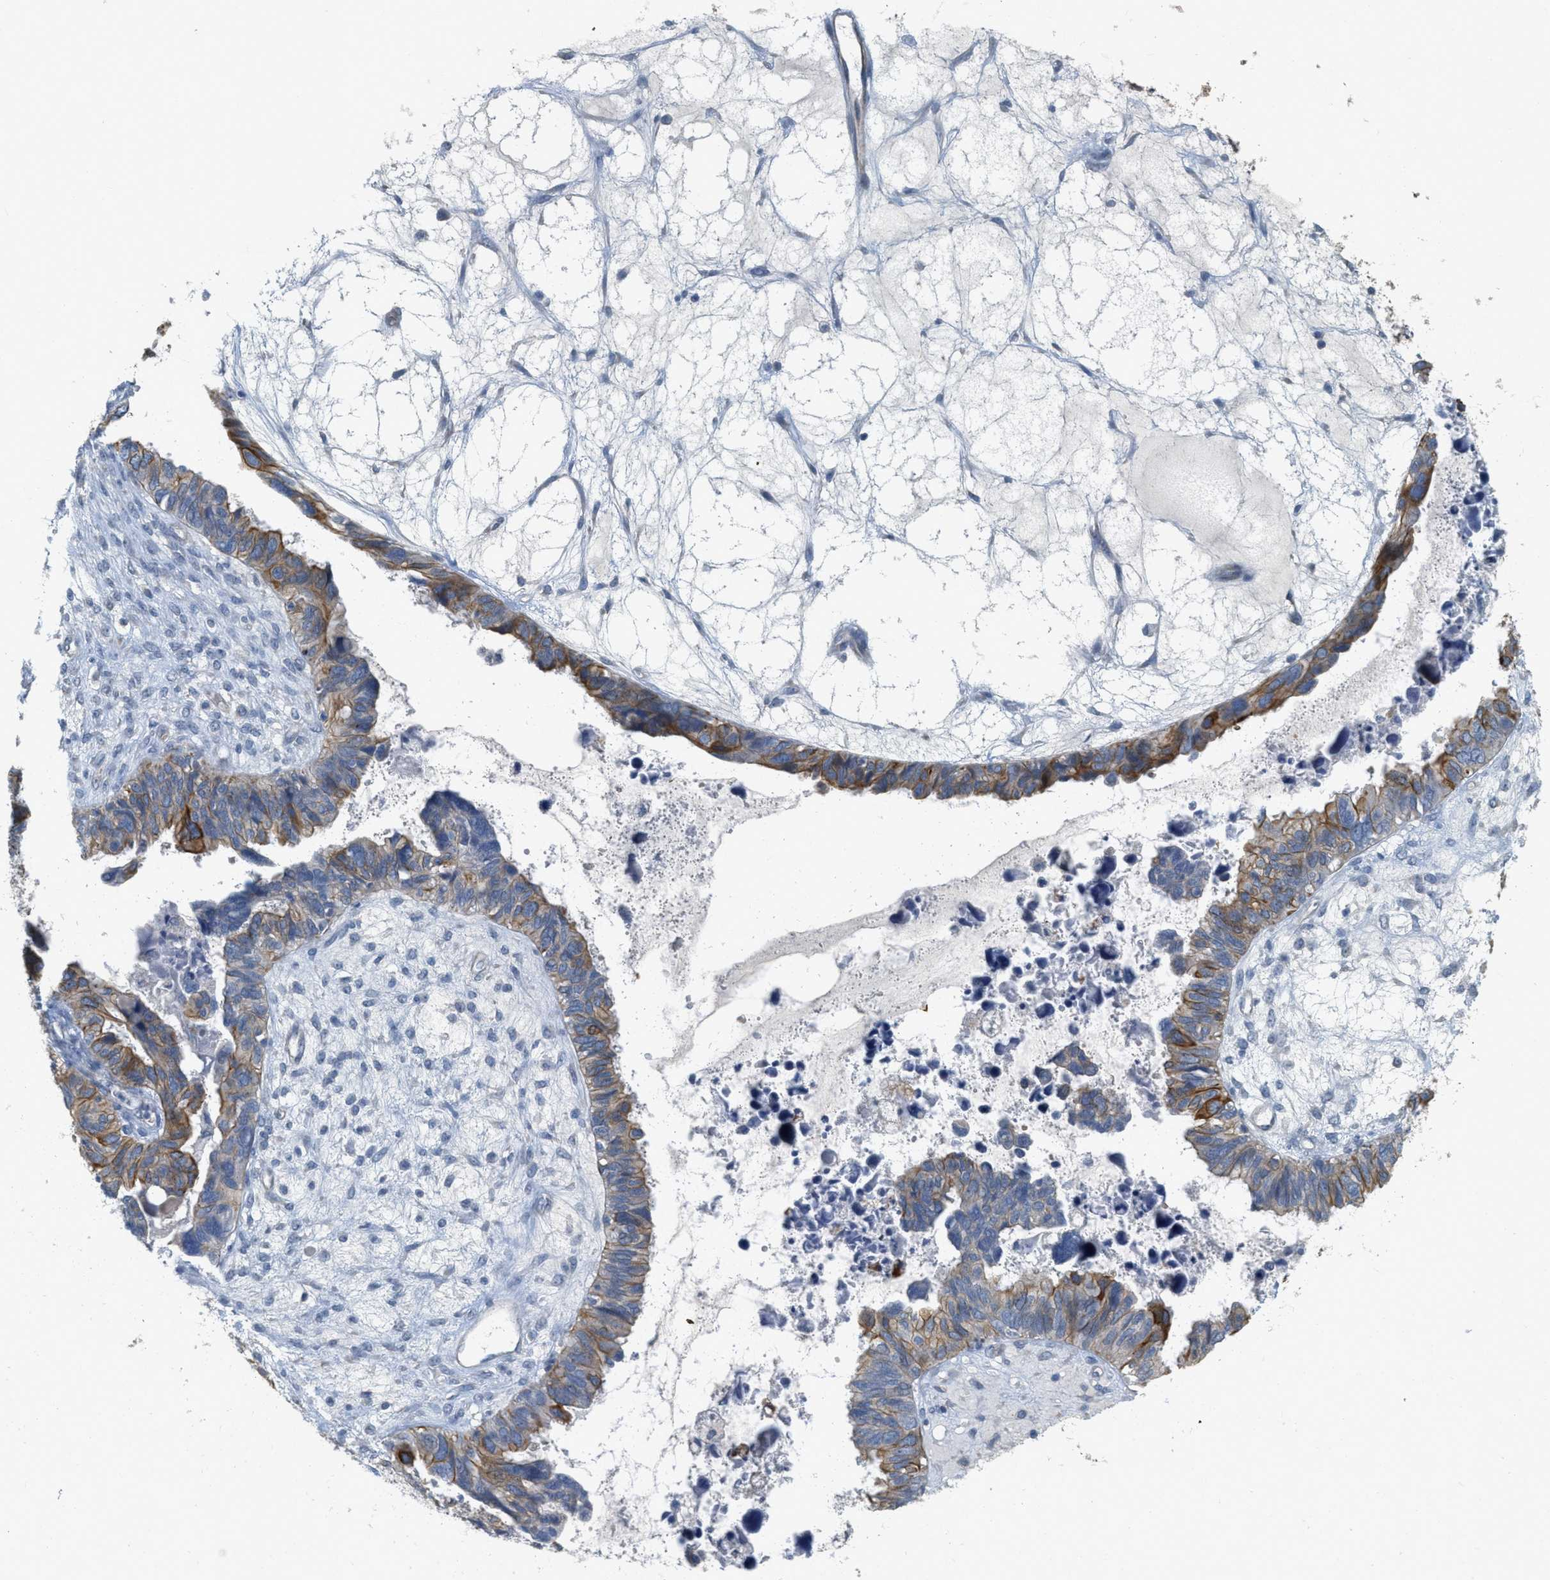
{"staining": {"intensity": "moderate", "quantity": "25%-75%", "location": "cytoplasmic/membranous"}, "tissue": "ovarian cancer", "cell_type": "Tumor cells", "image_type": "cancer", "snomed": [{"axis": "morphology", "description": "Cystadenocarcinoma, serous, NOS"}, {"axis": "topography", "description": "Ovary"}], "caption": "Human serous cystadenocarcinoma (ovarian) stained with a brown dye demonstrates moderate cytoplasmic/membranous positive expression in about 25%-75% of tumor cells.", "gene": "MRS2", "patient": {"sex": "female", "age": 79}}